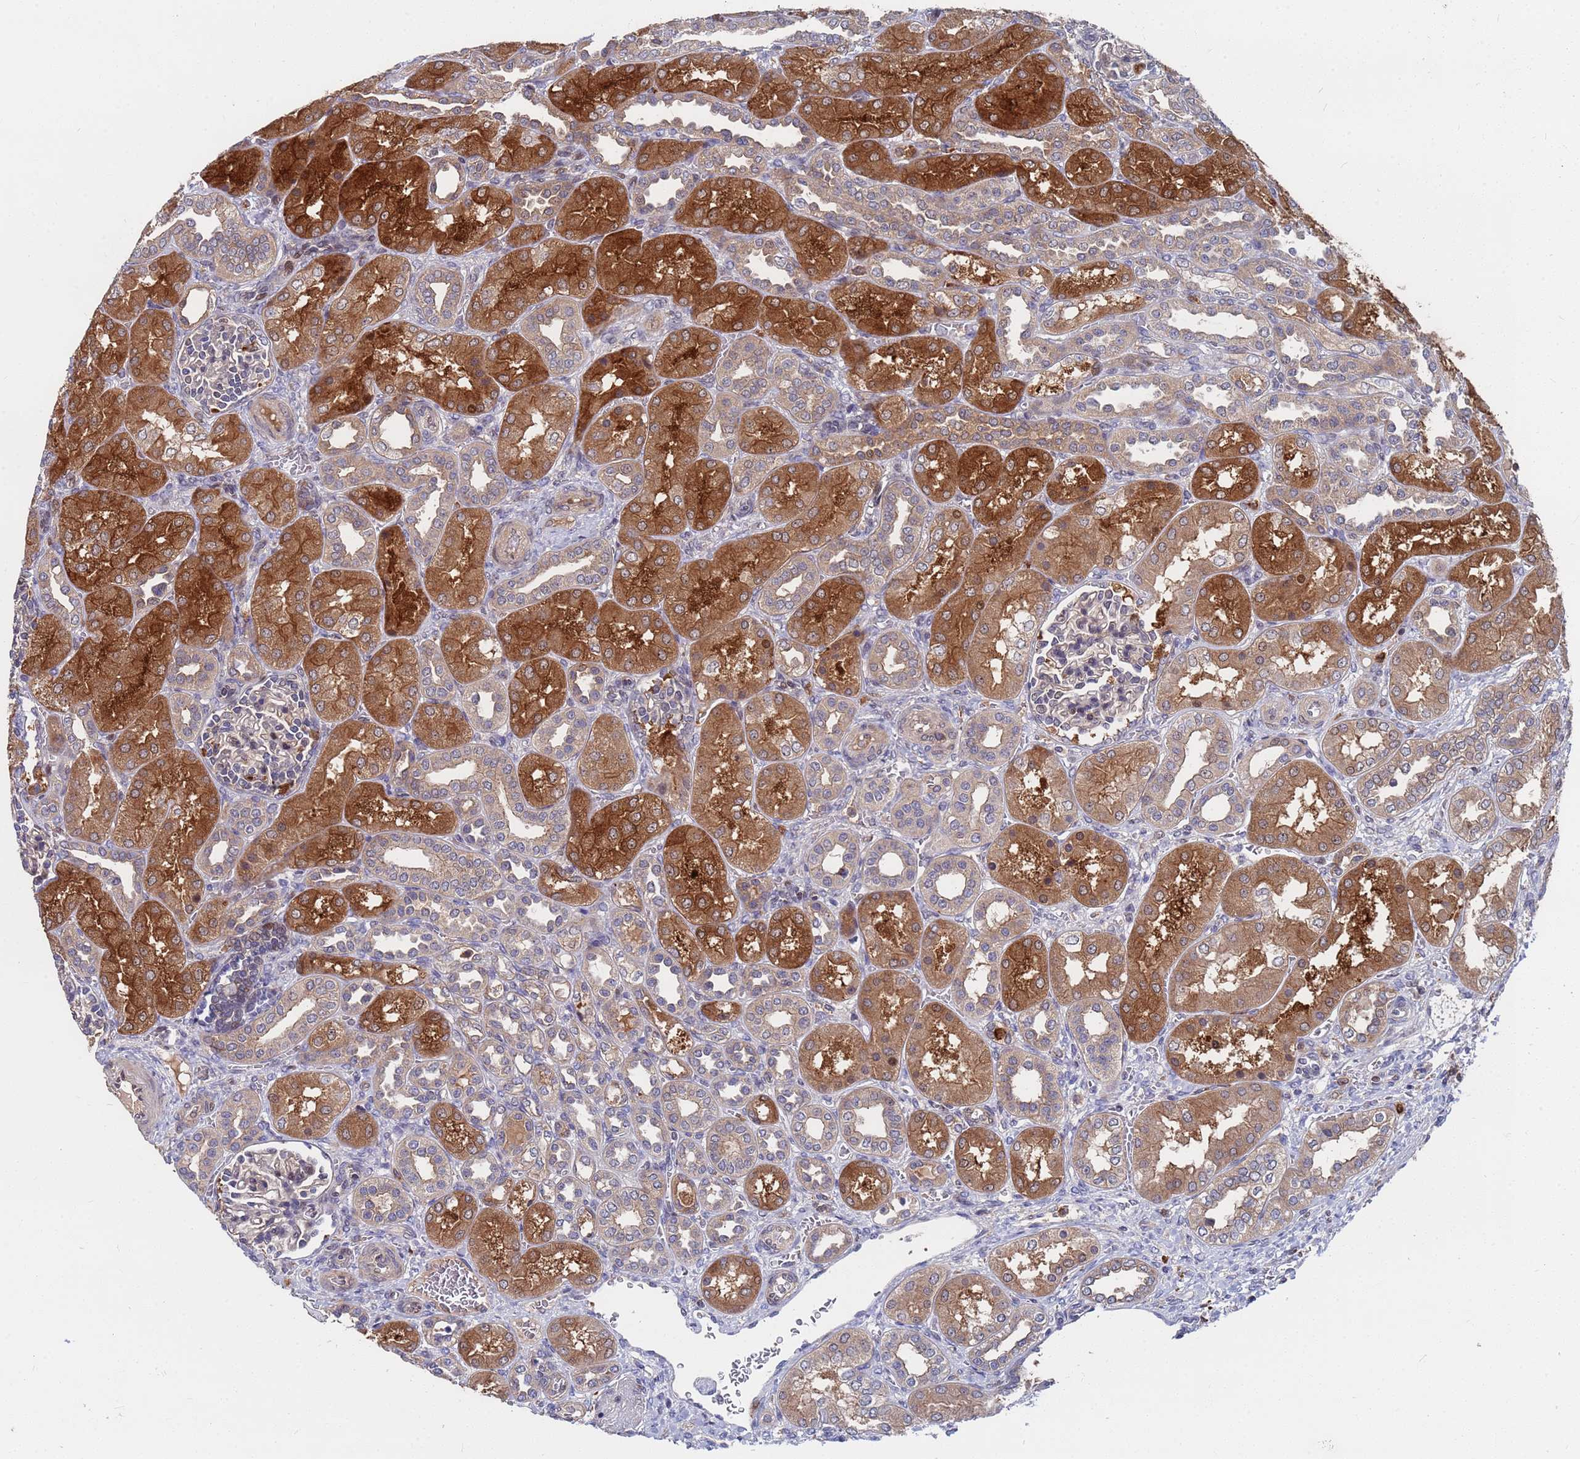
{"staining": {"intensity": "moderate", "quantity": "<25%", "location": "nuclear"}, "tissue": "kidney", "cell_type": "Cells in glomeruli", "image_type": "normal", "snomed": [{"axis": "morphology", "description": "Normal tissue, NOS"}, {"axis": "morphology", "description": "Neoplasm, malignant, NOS"}, {"axis": "topography", "description": "Kidney"}], "caption": "DAB (3,3'-diaminobenzidine) immunohistochemical staining of normal kidney shows moderate nuclear protein positivity in about <25% of cells in glomeruli.", "gene": "TMBIM6", "patient": {"sex": "female", "age": 1}}